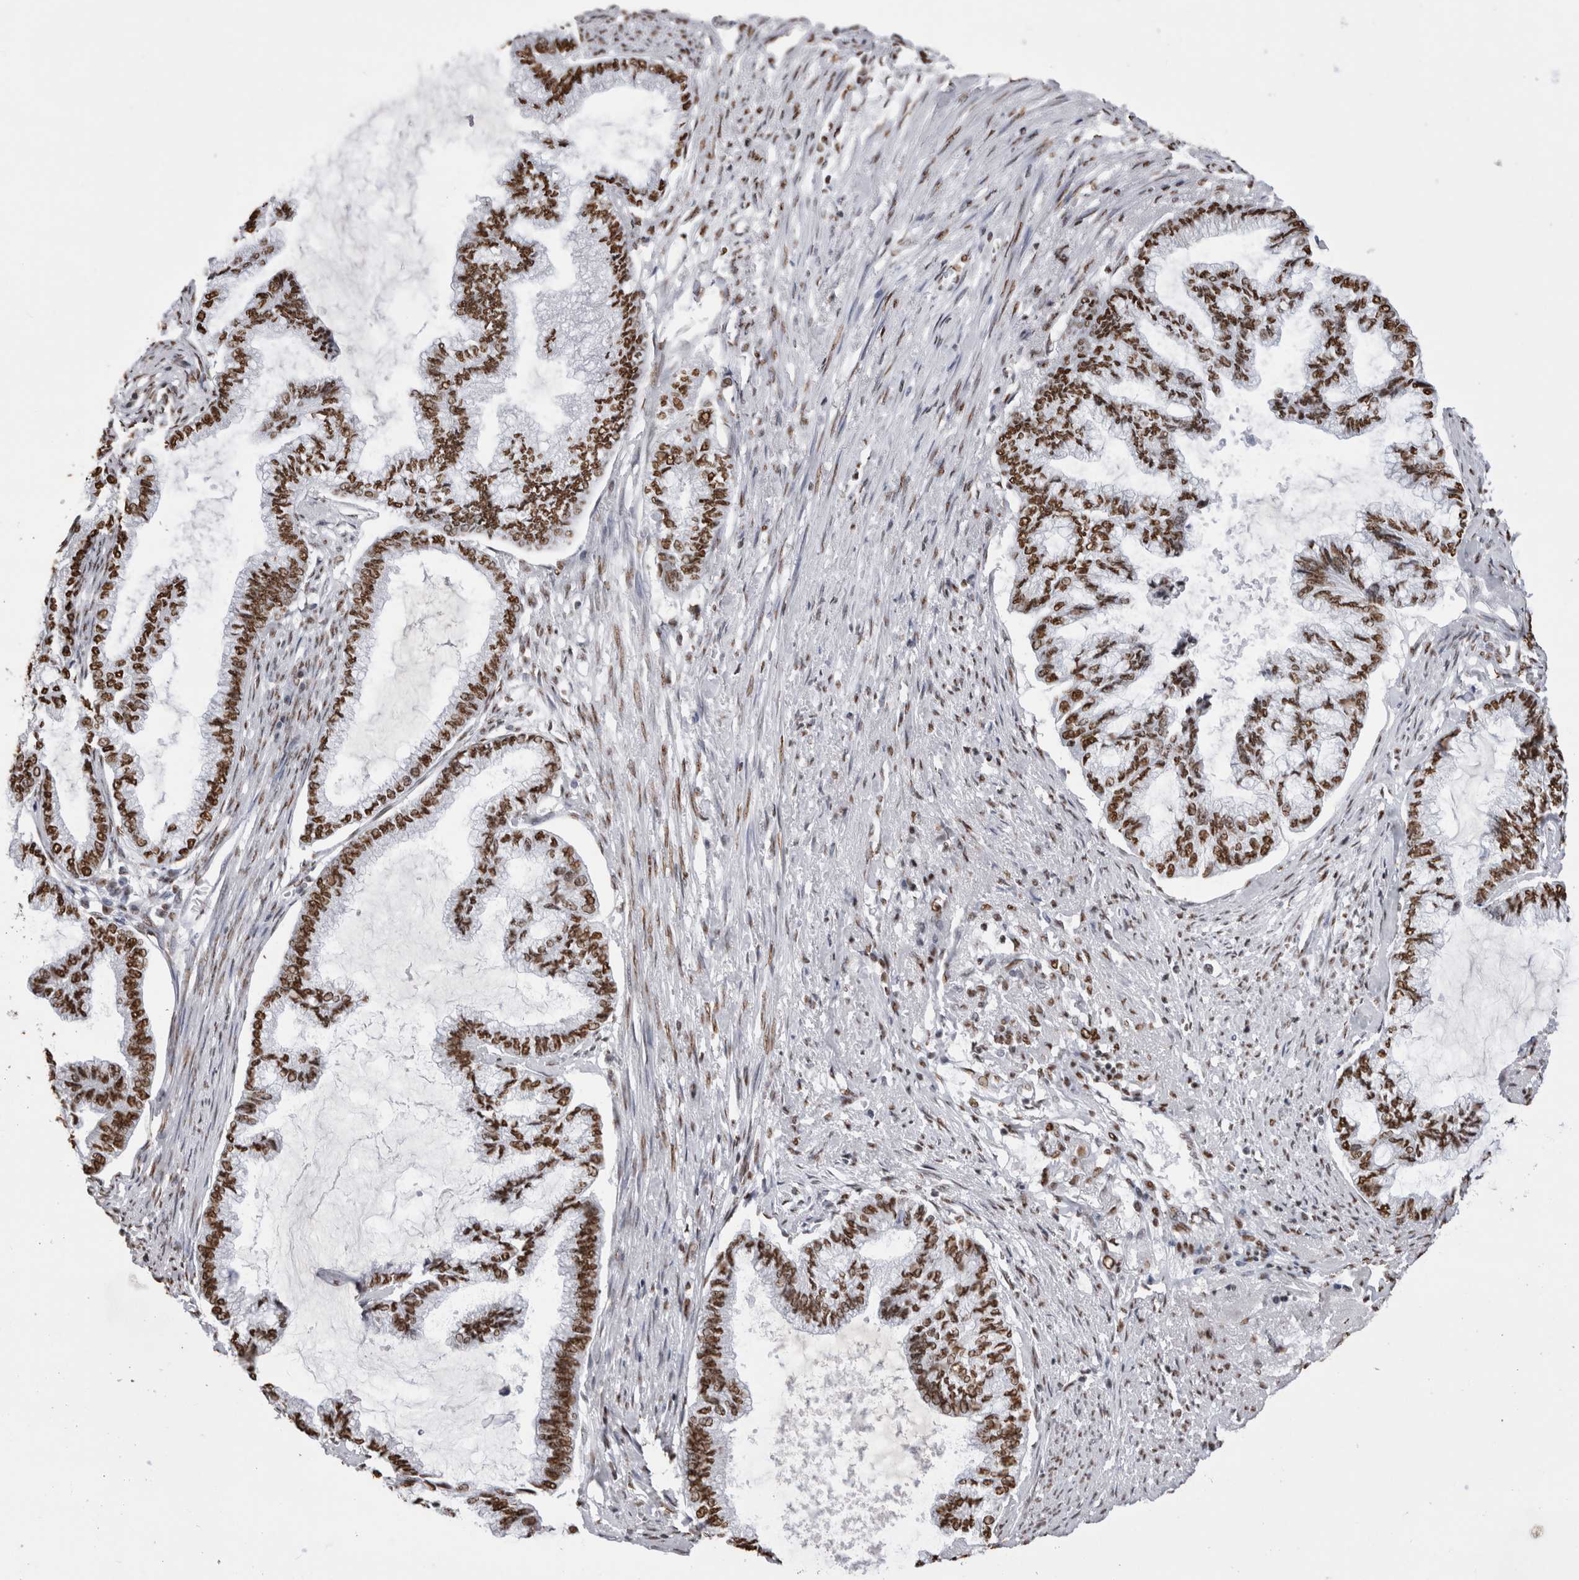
{"staining": {"intensity": "strong", "quantity": ">75%", "location": "nuclear"}, "tissue": "endometrial cancer", "cell_type": "Tumor cells", "image_type": "cancer", "snomed": [{"axis": "morphology", "description": "Adenocarcinoma, NOS"}, {"axis": "topography", "description": "Endometrium"}], "caption": "This image shows IHC staining of human adenocarcinoma (endometrial), with high strong nuclear expression in about >75% of tumor cells.", "gene": "ALPK3", "patient": {"sex": "female", "age": 86}}